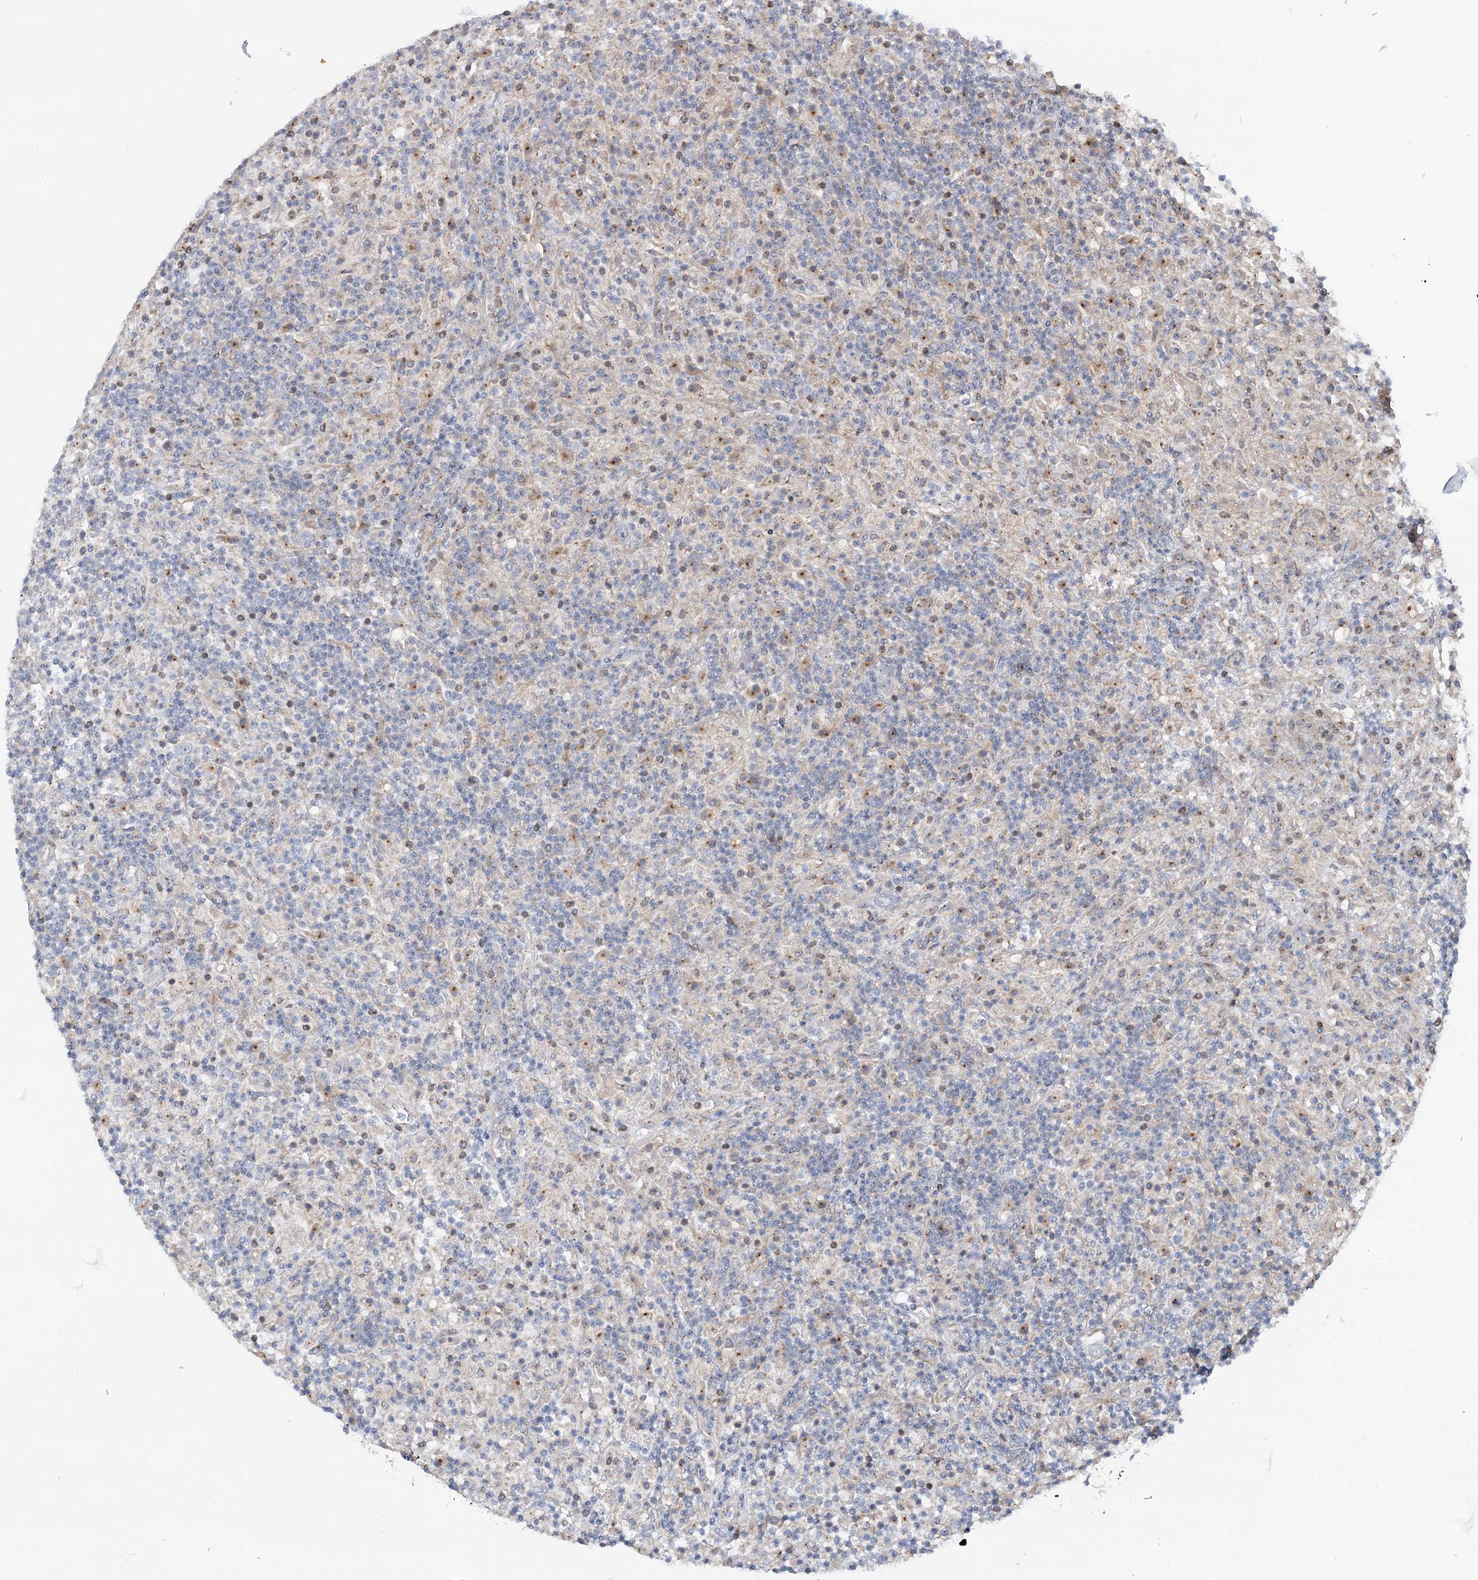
{"staining": {"intensity": "negative", "quantity": "none", "location": "none"}, "tissue": "lymphoma", "cell_type": "Tumor cells", "image_type": "cancer", "snomed": [{"axis": "morphology", "description": "Hodgkin's disease, NOS"}, {"axis": "topography", "description": "Lymph node"}], "caption": "This histopathology image is of lymphoma stained with IHC to label a protein in brown with the nuclei are counter-stained blue. There is no expression in tumor cells.", "gene": "SCN11A", "patient": {"sex": "male", "age": 70}}